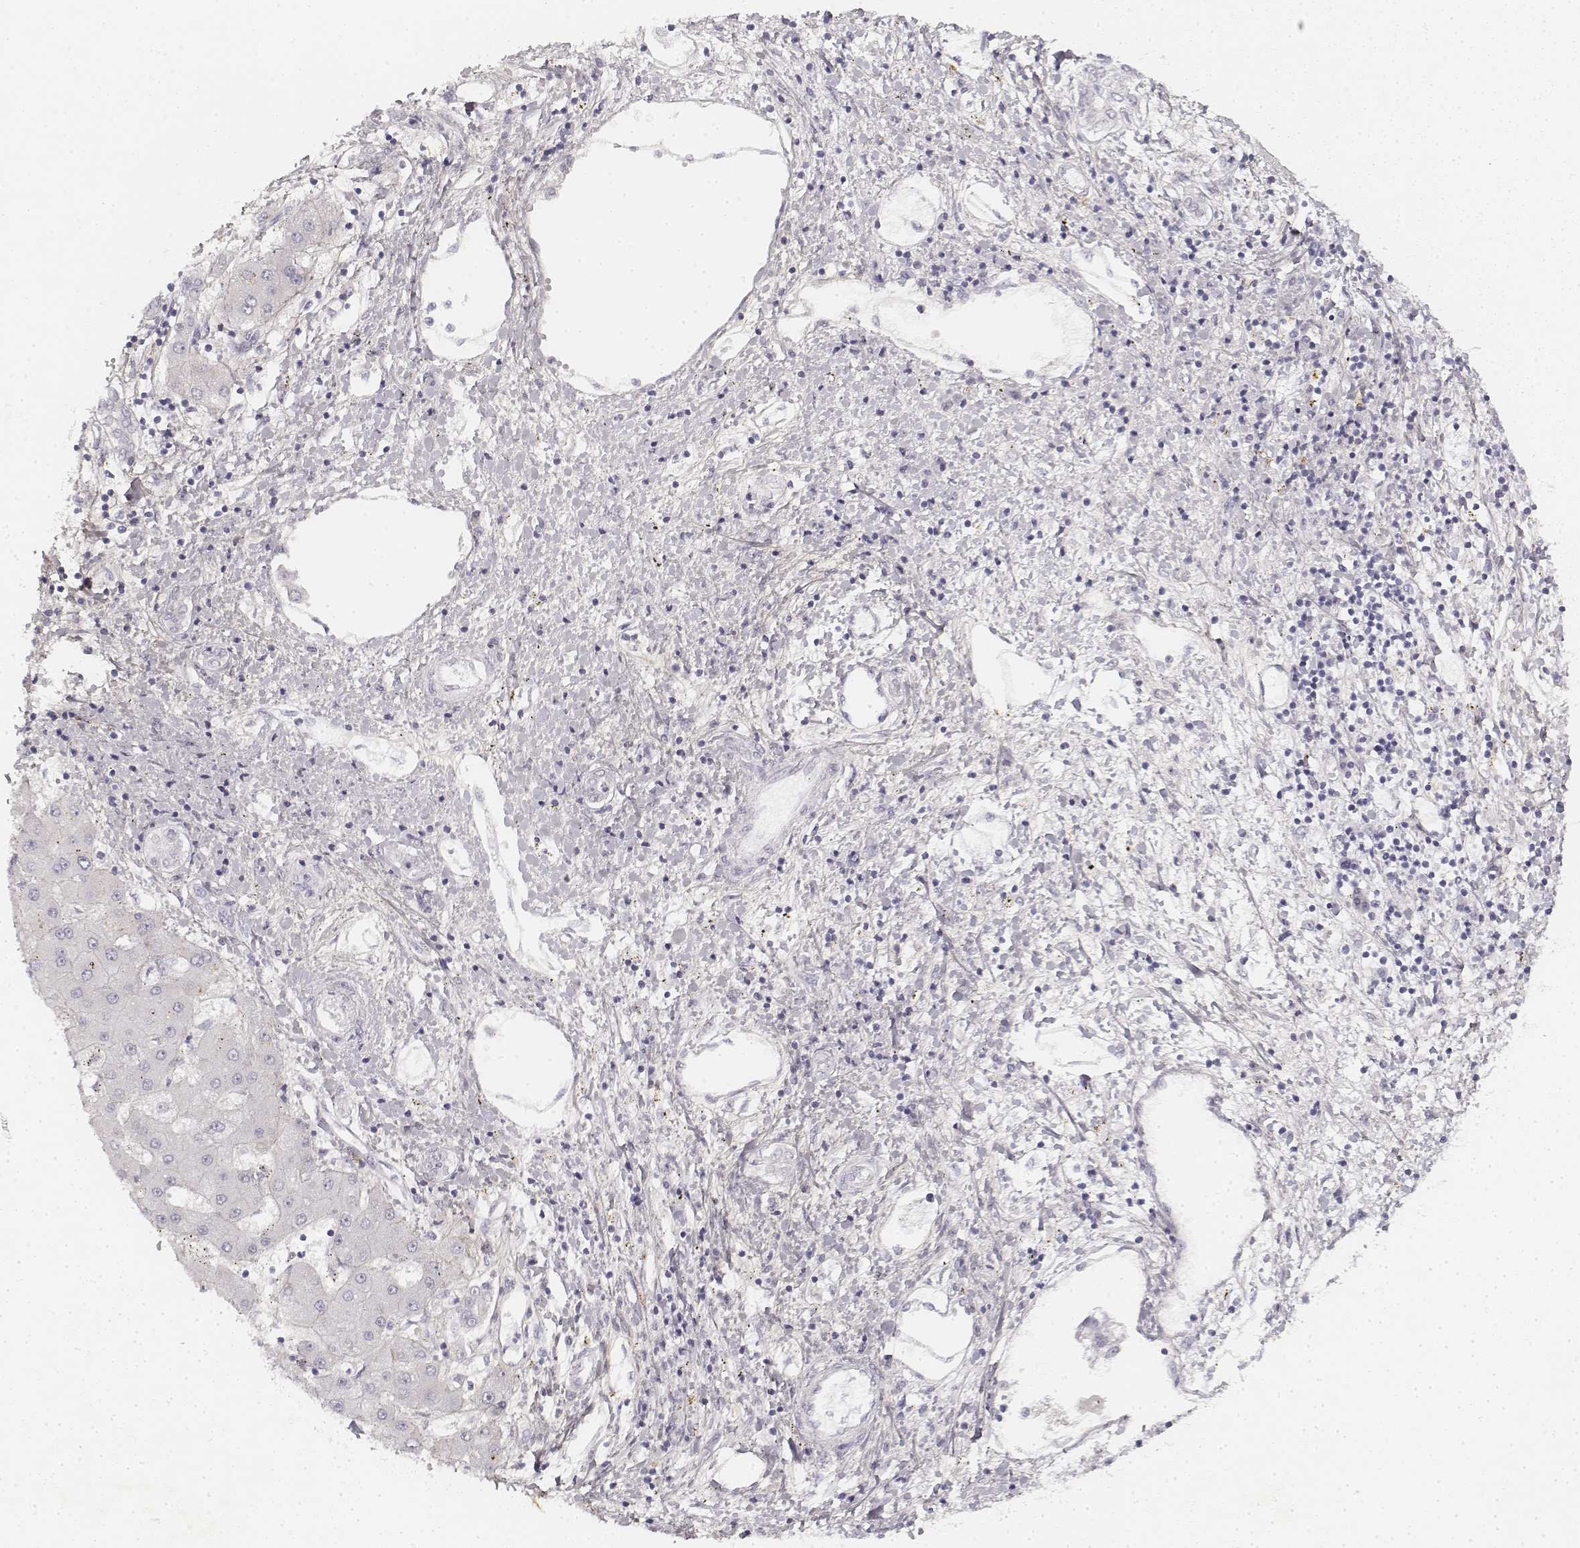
{"staining": {"intensity": "negative", "quantity": "none", "location": "none"}, "tissue": "liver cancer", "cell_type": "Tumor cells", "image_type": "cancer", "snomed": [{"axis": "morphology", "description": "Carcinoma, Hepatocellular, NOS"}, {"axis": "topography", "description": "Liver"}], "caption": "Immunohistochemical staining of liver cancer (hepatocellular carcinoma) displays no significant positivity in tumor cells.", "gene": "KRT84", "patient": {"sex": "male", "age": 56}}